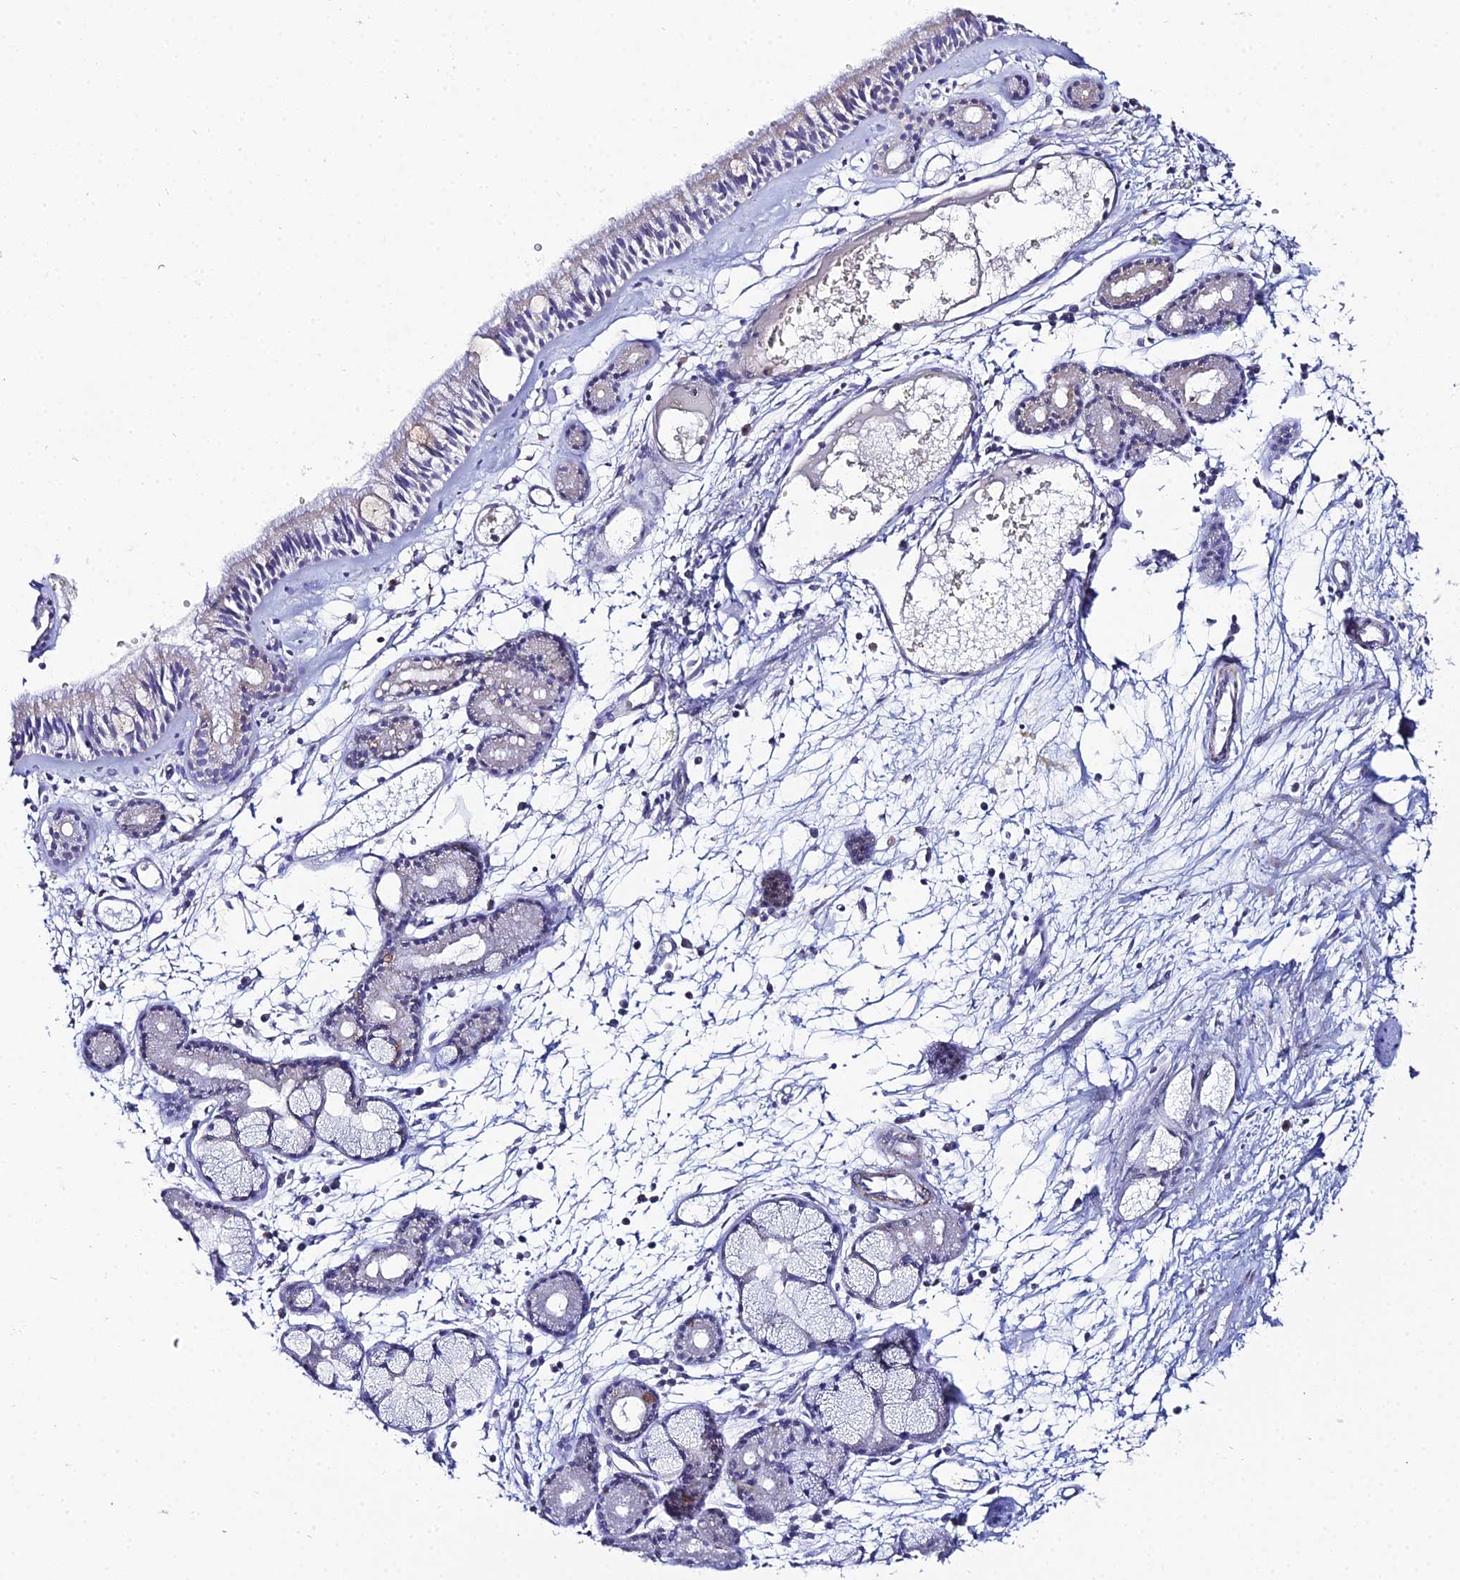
{"staining": {"intensity": "moderate", "quantity": "<25%", "location": "cytoplasmic/membranous"}, "tissue": "nasopharynx", "cell_type": "Respiratory epithelial cells", "image_type": "normal", "snomed": [{"axis": "morphology", "description": "Normal tissue, NOS"}, {"axis": "topography", "description": "Nasopharynx"}], "caption": "Immunohistochemistry (IHC) of benign nasopharynx shows low levels of moderate cytoplasmic/membranous positivity in approximately <25% of respiratory epithelial cells.", "gene": "ACOT1", "patient": {"sex": "male", "age": 81}}